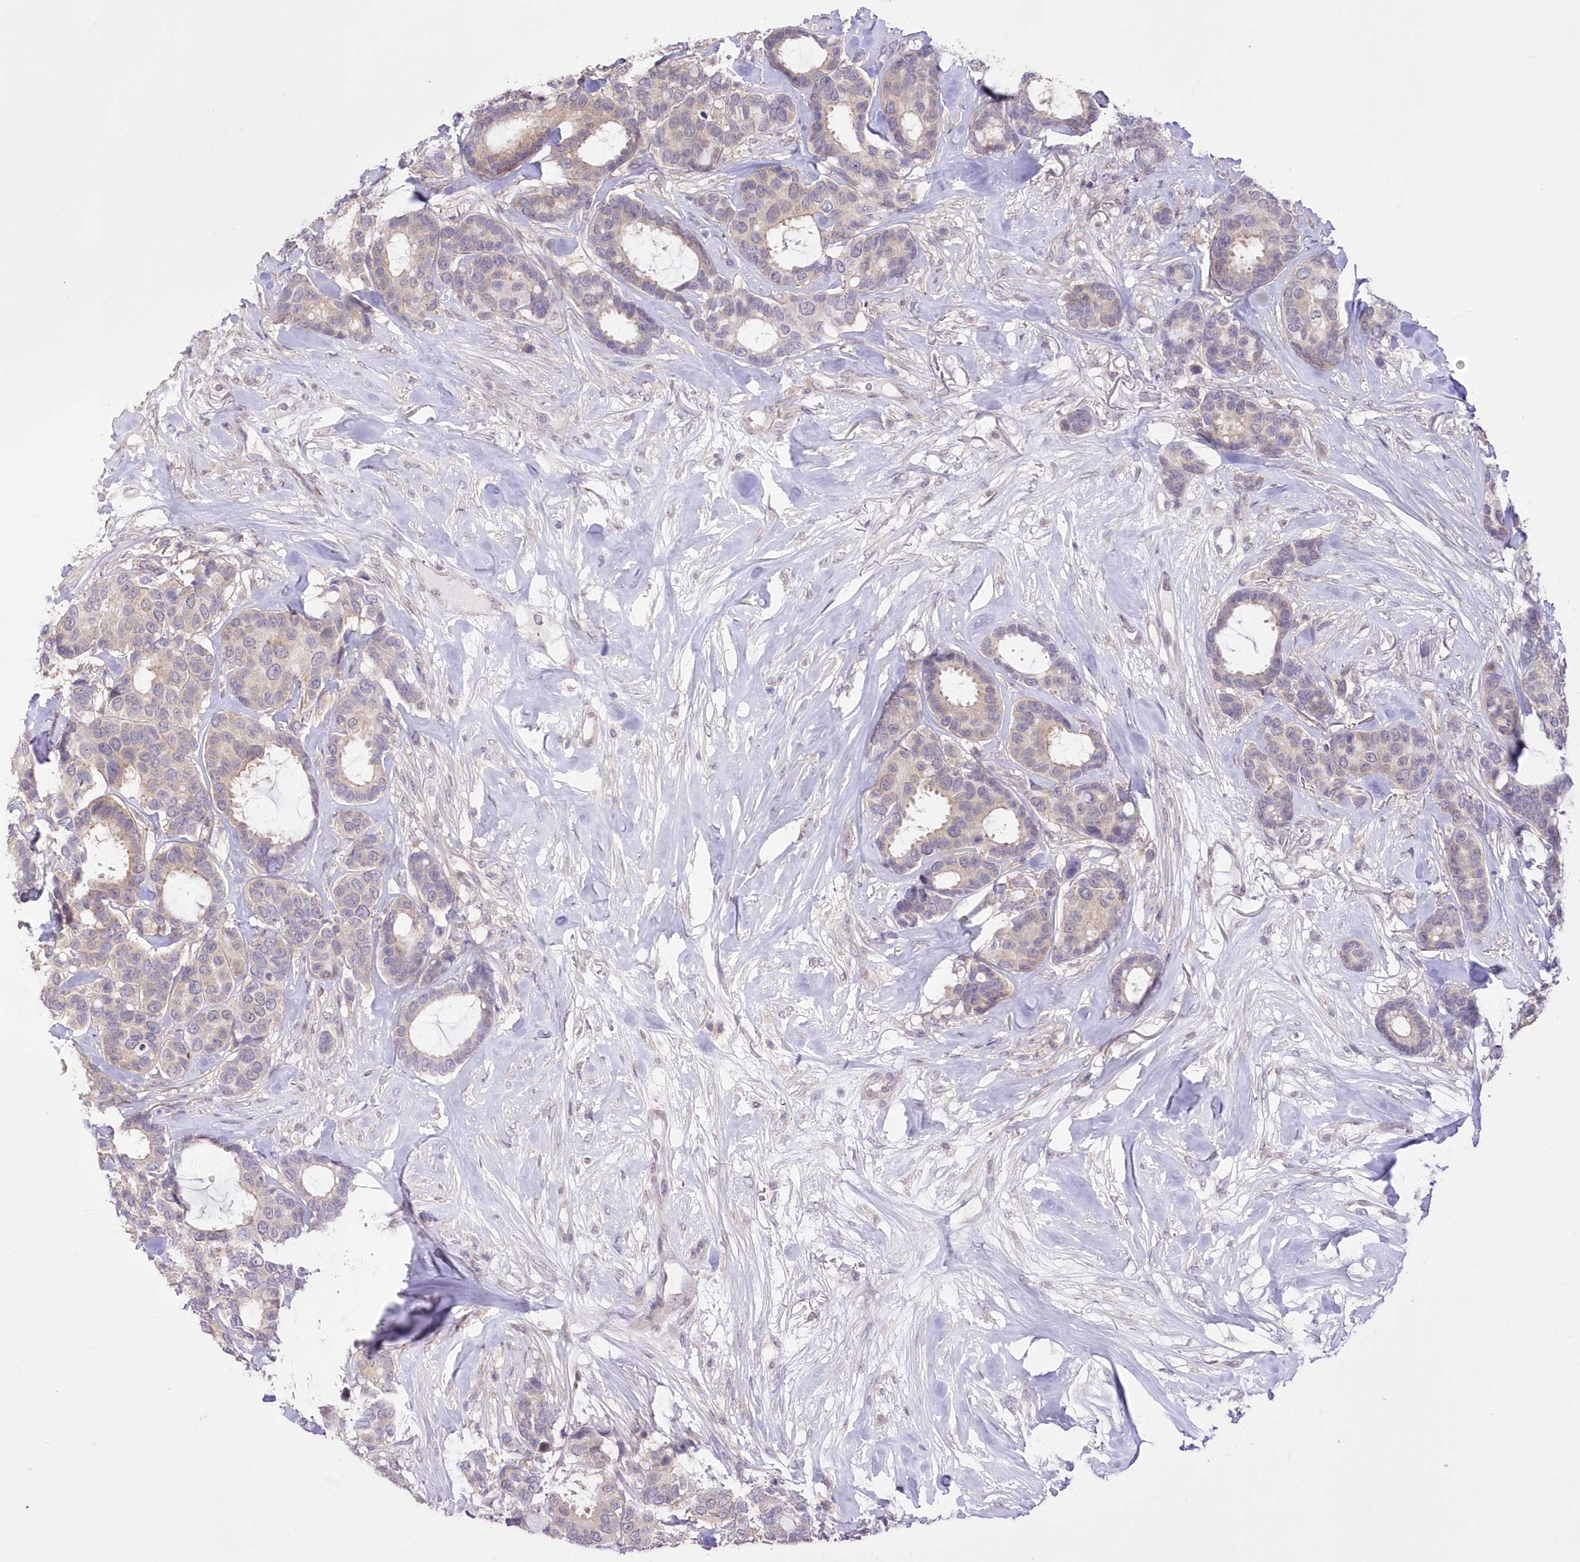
{"staining": {"intensity": "weak", "quantity": "25%-75%", "location": "cytoplasmic/membranous"}, "tissue": "breast cancer", "cell_type": "Tumor cells", "image_type": "cancer", "snomed": [{"axis": "morphology", "description": "Duct carcinoma"}, {"axis": "topography", "description": "Breast"}], "caption": "Tumor cells show low levels of weak cytoplasmic/membranous expression in approximately 25%-75% of cells in human invasive ductal carcinoma (breast). (IHC, brightfield microscopy, high magnification).", "gene": "FAM241B", "patient": {"sex": "female", "age": 87}}